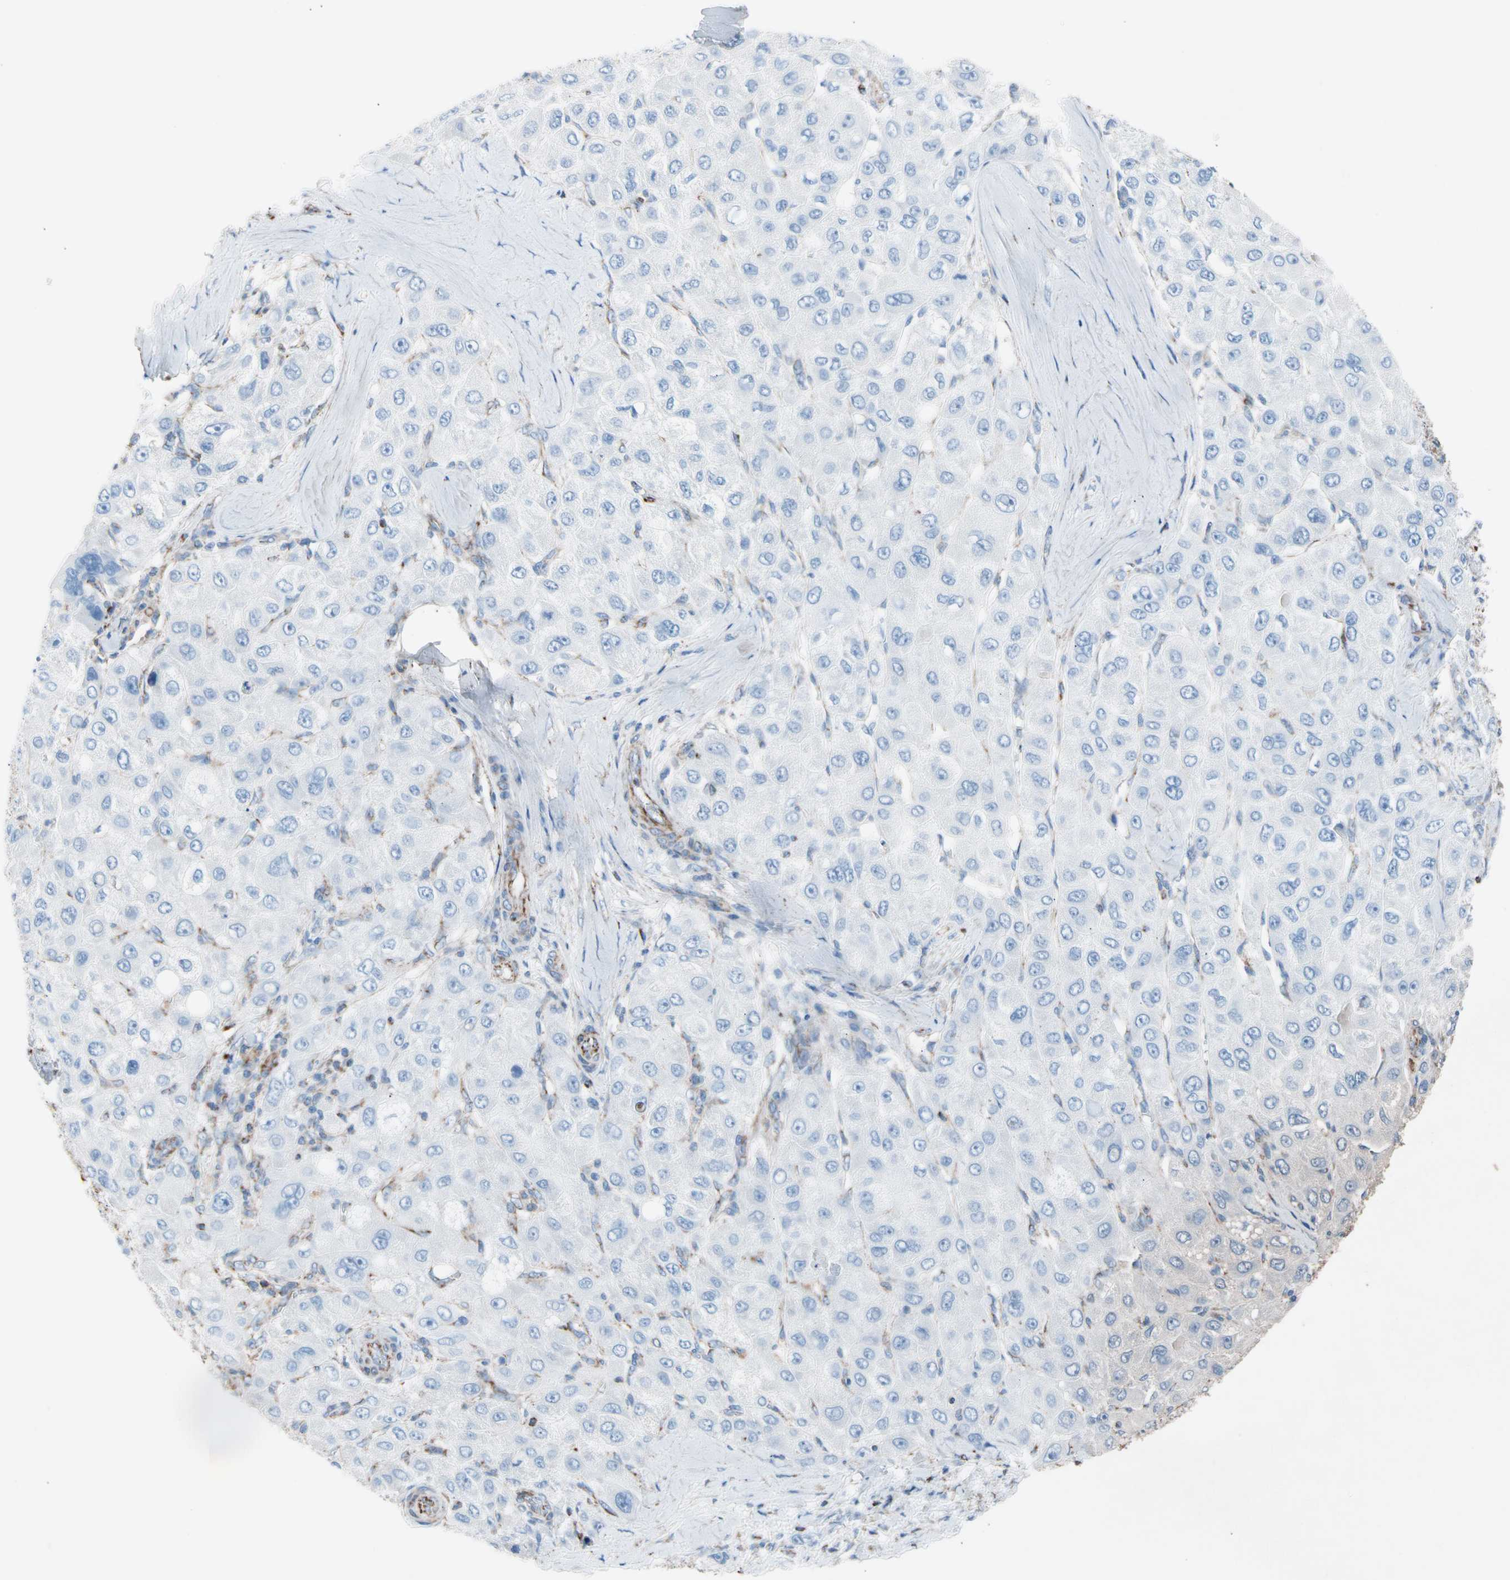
{"staining": {"intensity": "negative", "quantity": "none", "location": "none"}, "tissue": "liver cancer", "cell_type": "Tumor cells", "image_type": "cancer", "snomed": [{"axis": "morphology", "description": "Carcinoma, Hepatocellular, NOS"}, {"axis": "topography", "description": "Liver"}], "caption": "Hepatocellular carcinoma (liver) was stained to show a protein in brown. There is no significant positivity in tumor cells. (DAB (3,3'-diaminobenzidine) immunohistochemistry (IHC) visualized using brightfield microscopy, high magnification).", "gene": "HK1", "patient": {"sex": "male", "age": 80}}